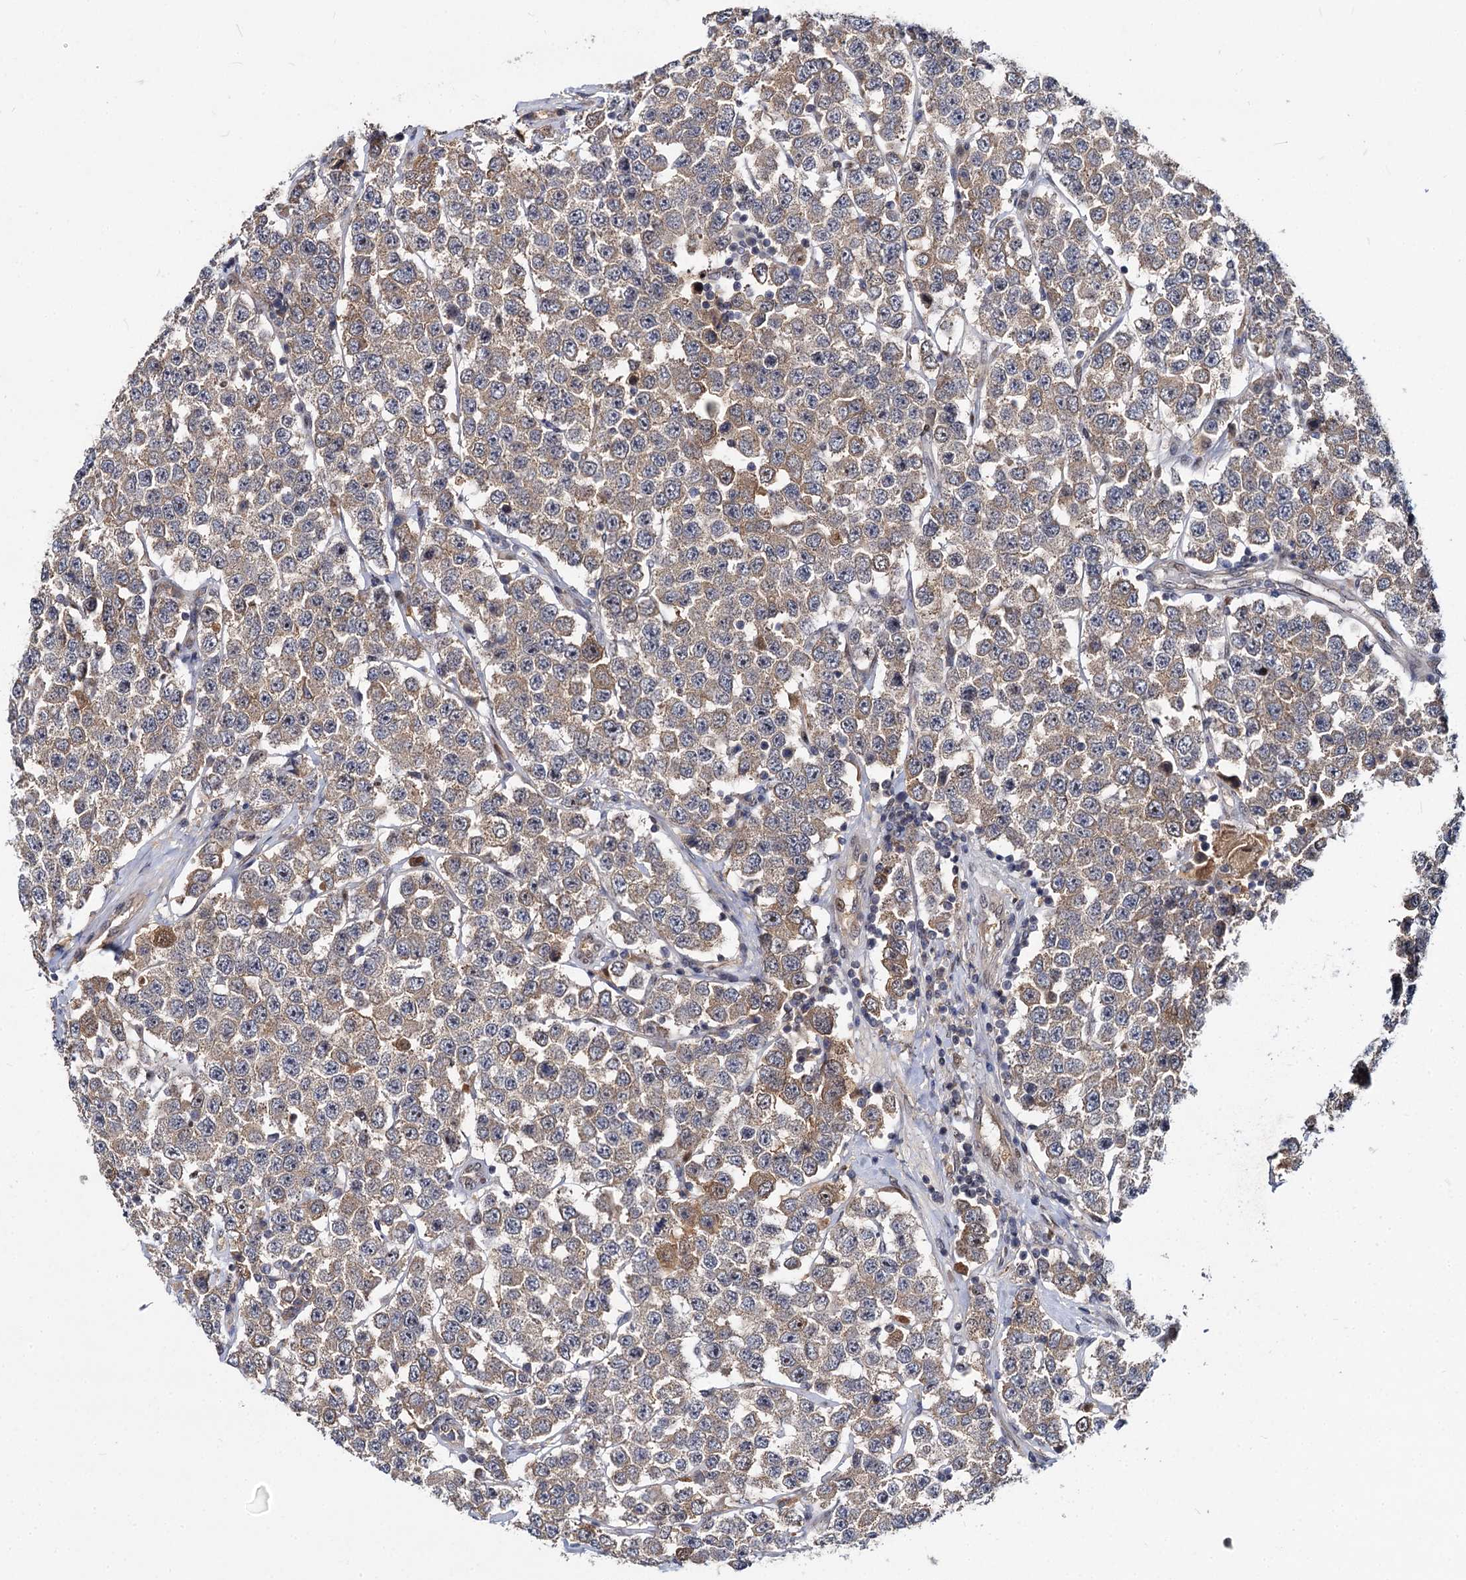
{"staining": {"intensity": "weak", "quantity": ">75%", "location": "cytoplasmic/membranous"}, "tissue": "testis cancer", "cell_type": "Tumor cells", "image_type": "cancer", "snomed": [{"axis": "morphology", "description": "Seminoma, NOS"}, {"axis": "topography", "description": "Testis"}], "caption": "This photomicrograph exhibits testis cancer (seminoma) stained with immunohistochemistry (IHC) to label a protein in brown. The cytoplasmic/membranous of tumor cells show weak positivity for the protein. Nuclei are counter-stained blue.", "gene": "MAML2", "patient": {"sex": "male", "age": 28}}